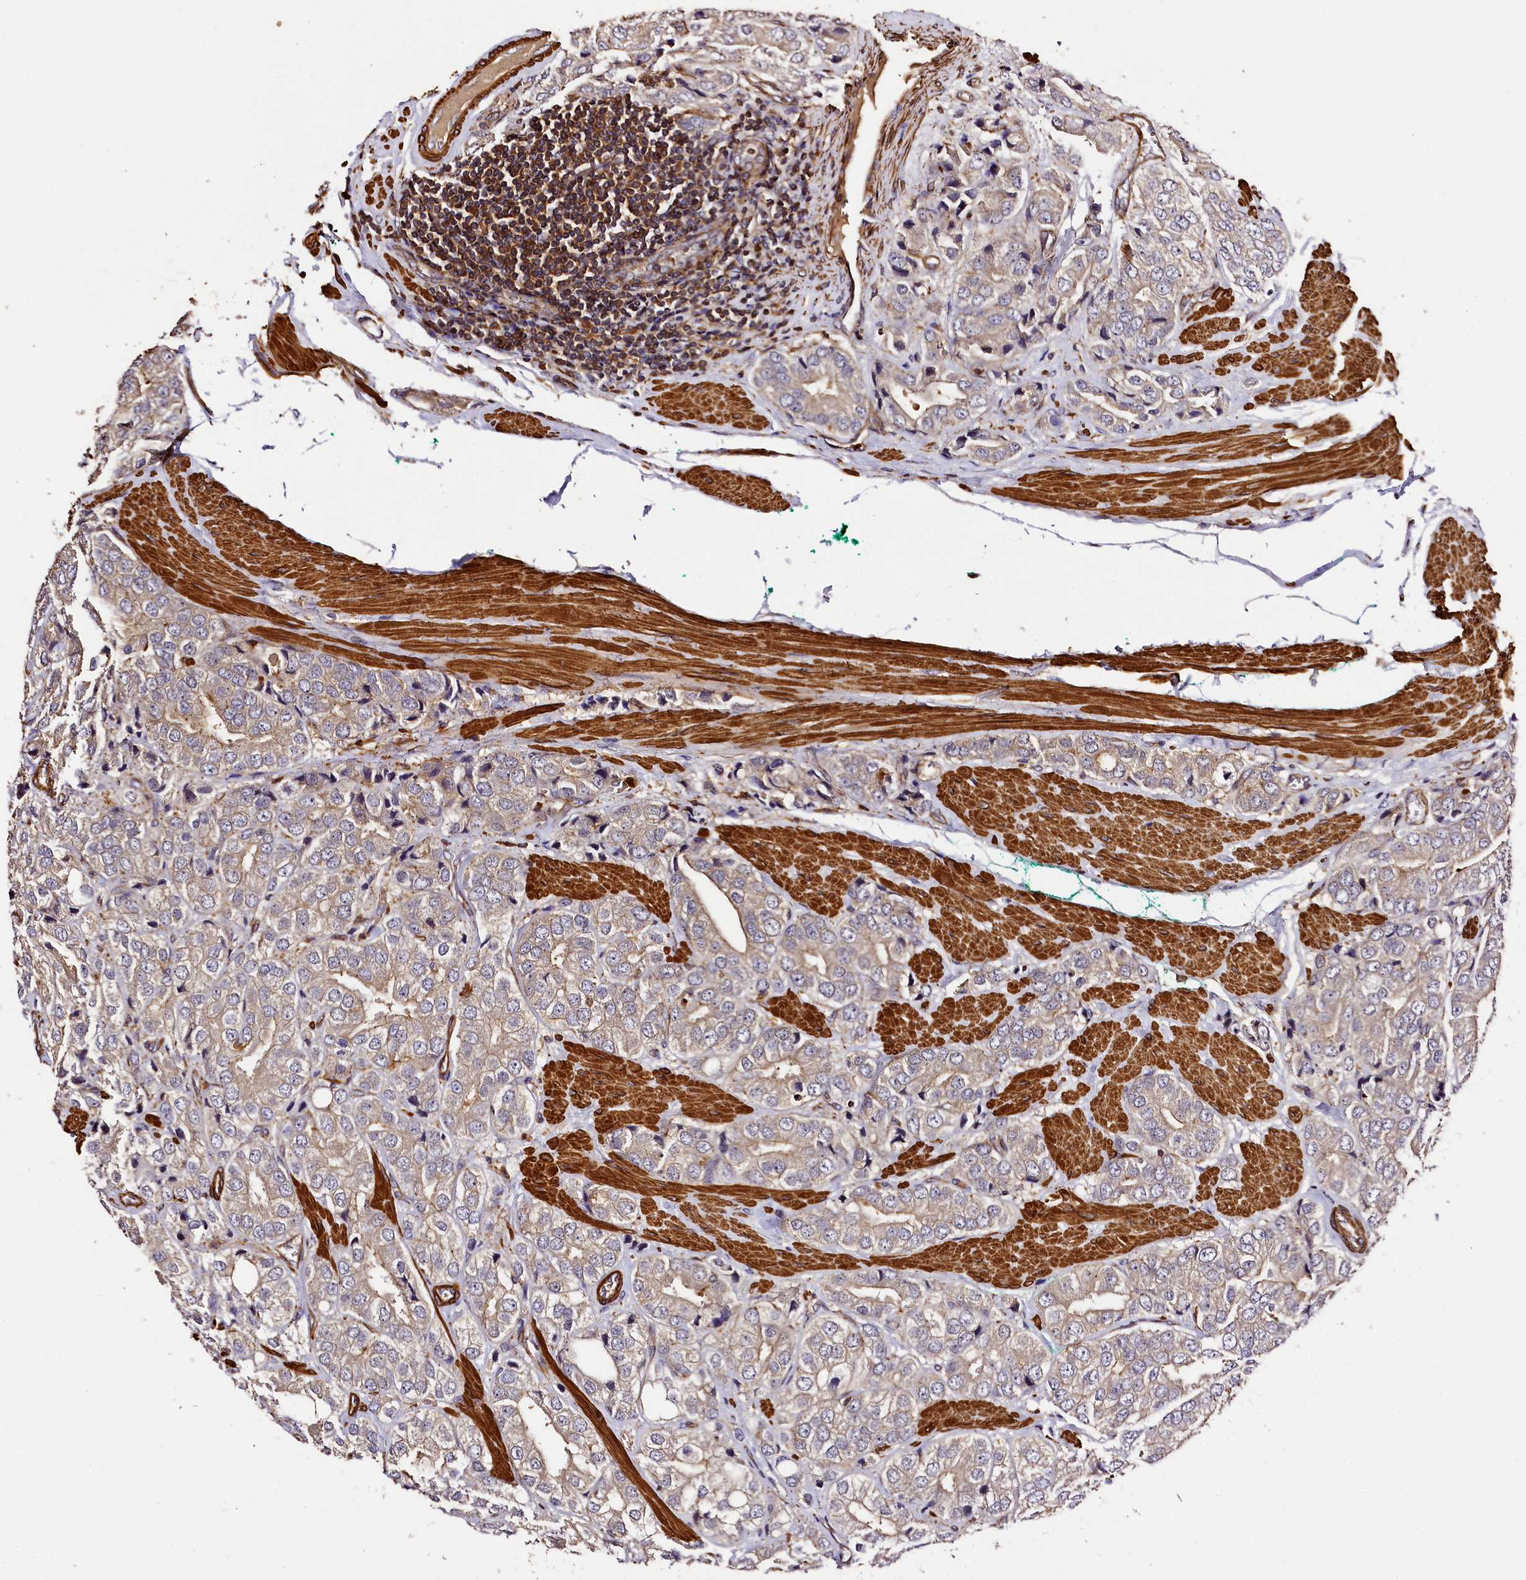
{"staining": {"intensity": "weak", "quantity": ">75%", "location": "cytoplasmic/membranous"}, "tissue": "prostate cancer", "cell_type": "Tumor cells", "image_type": "cancer", "snomed": [{"axis": "morphology", "description": "Adenocarcinoma, High grade"}, {"axis": "topography", "description": "Prostate"}], "caption": "Protein expression analysis of human prostate cancer (high-grade adenocarcinoma) reveals weak cytoplasmic/membranous staining in approximately >75% of tumor cells.", "gene": "RAPSN", "patient": {"sex": "male", "age": 50}}